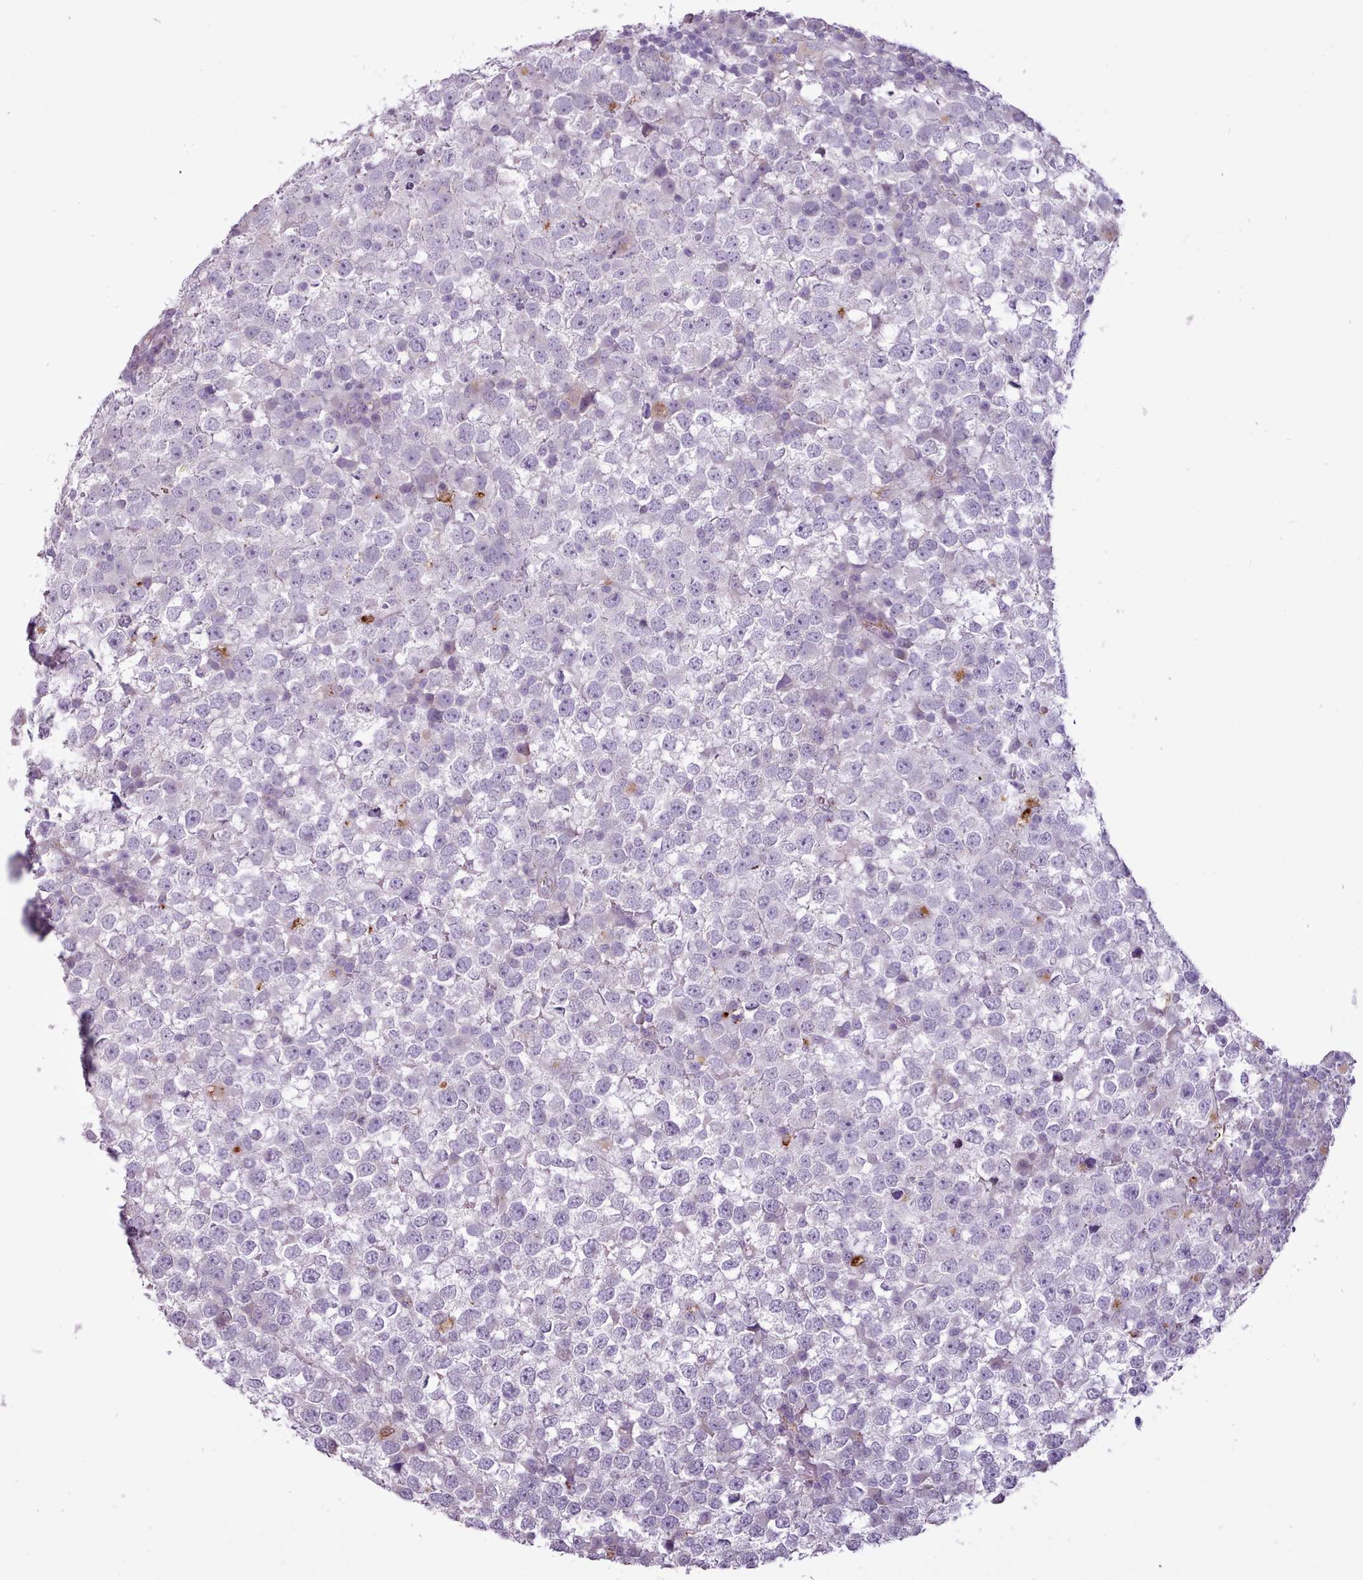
{"staining": {"intensity": "negative", "quantity": "none", "location": "none"}, "tissue": "testis cancer", "cell_type": "Tumor cells", "image_type": "cancer", "snomed": [{"axis": "morphology", "description": "Seminoma, NOS"}, {"axis": "topography", "description": "Testis"}], "caption": "Immunohistochemistry image of testis seminoma stained for a protein (brown), which shows no staining in tumor cells. (Immunohistochemistry, brightfield microscopy, high magnification).", "gene": "ATRAID", "patient": {"sex": "male", "age": 65}}